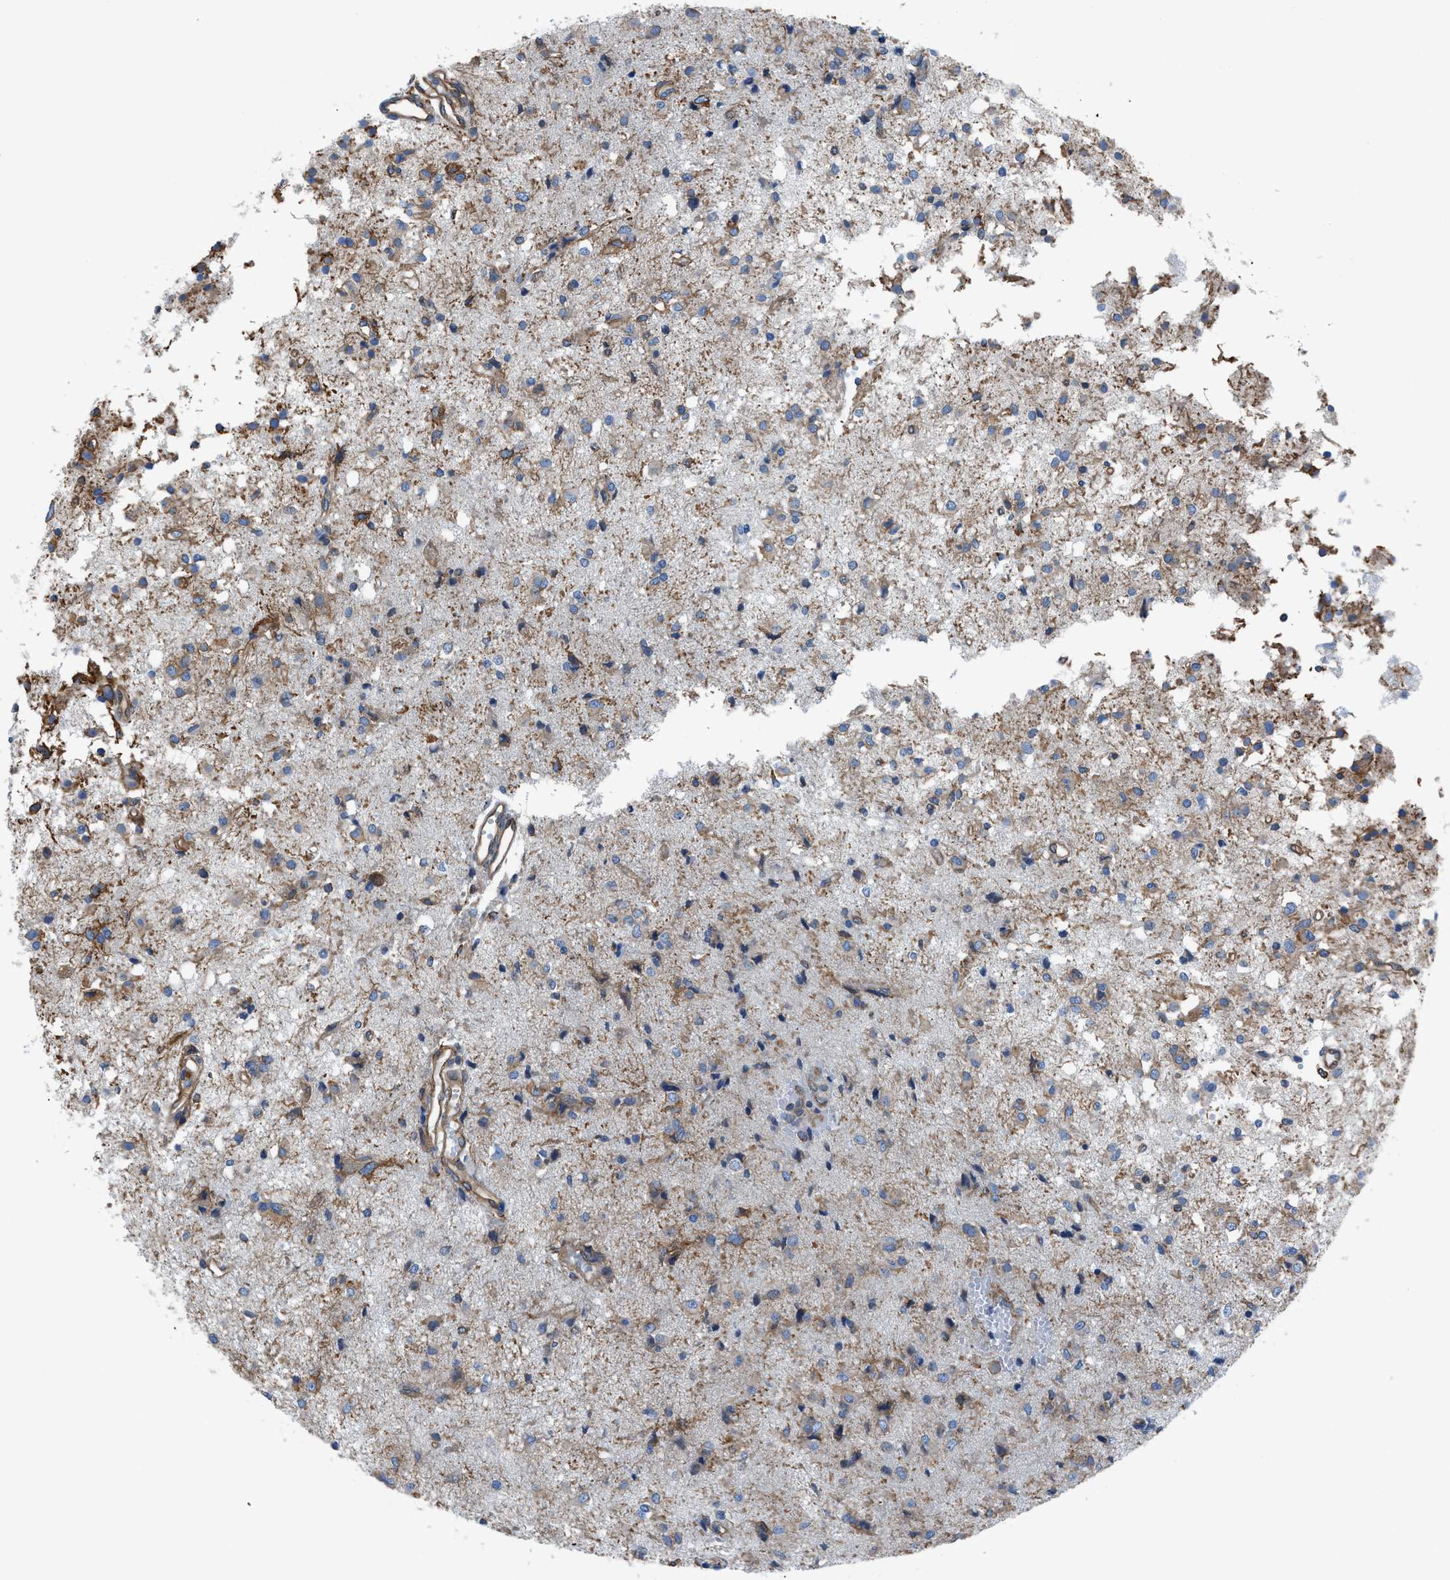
{"staining": {"intensity": "moderate", "quantity": "25%-75%", "location": "cytoplasmic/membranous"}, "tissue": "glioma", "cell_type": "Tumor cells", "image_type": "cancer", "snomed": [{"axis": "morphology", "description": "Glioma, malignant, High grade"}, {"axis": "topography", "description": "Brain"}], "caption": "Glioma stained with IHC shows moderate cytoplasmic/membranous expression in approximately 25%-75% of tumor cells.", "gene": "DMAC1", "patient": {"sex": "female", "age": 59}}